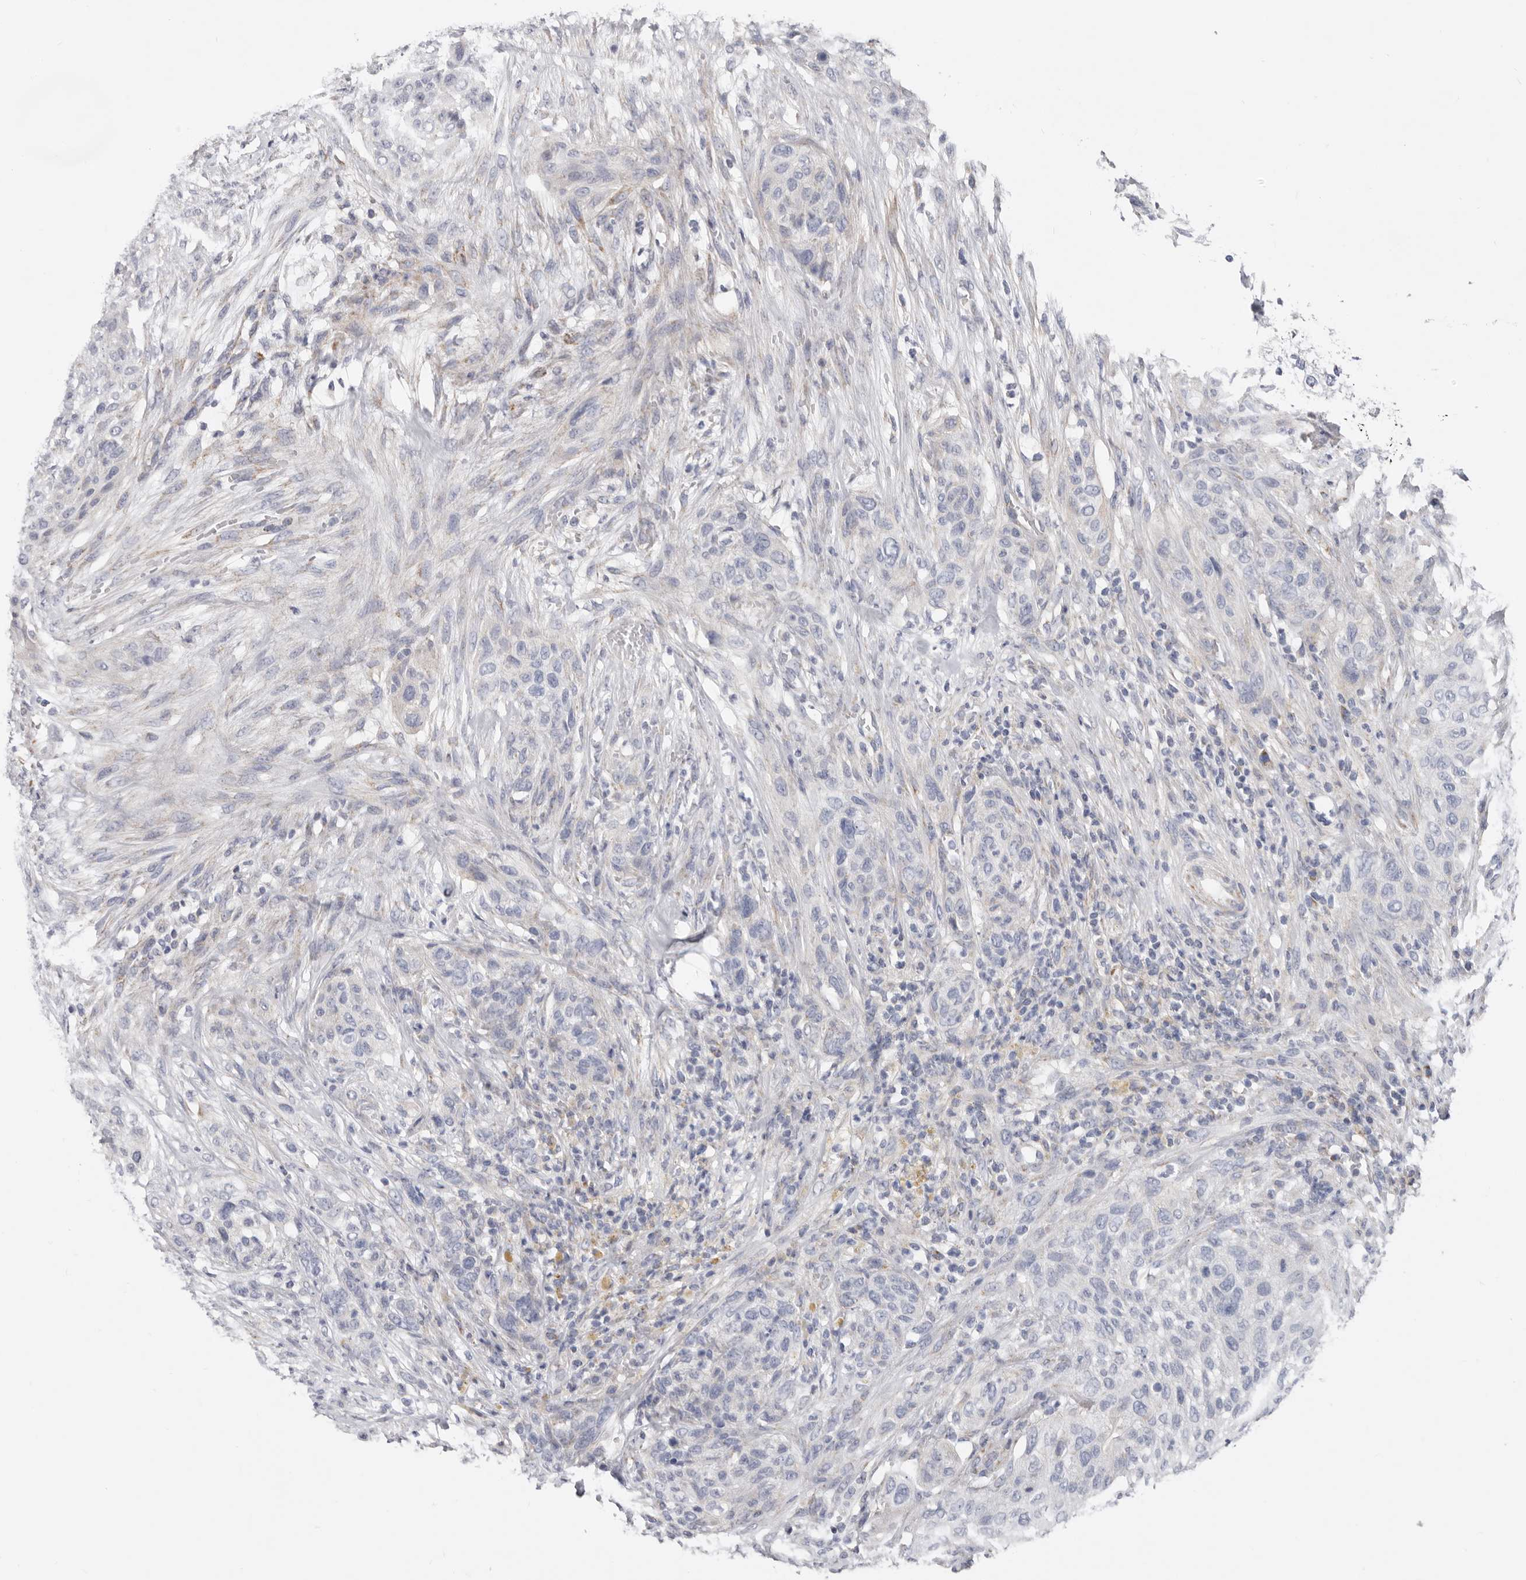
{"staining": {"intensity": "negative", "quantity": "none", "location": "none"}, "tissue": "urothelial cancer", "cell_type": "Tumor cells", "image_type": "cancer", "snomed": [{"axis": "morphology", "description": "Urothelial carcinoma, High grade"}, {"axis": "topography", "description": "Urinary bladder"}], "caption": "High-grade urothelial carcinoma was stained to show a protein in brown. There is no significant expression in tumor cells. (Brightfield microscopy of DAB (3,3'-diaminobenzidine) immunohistochemistry (IHC) at high magnification).", "gene": "RSPO2", "patient": {"sex": "male", "age": 35}}